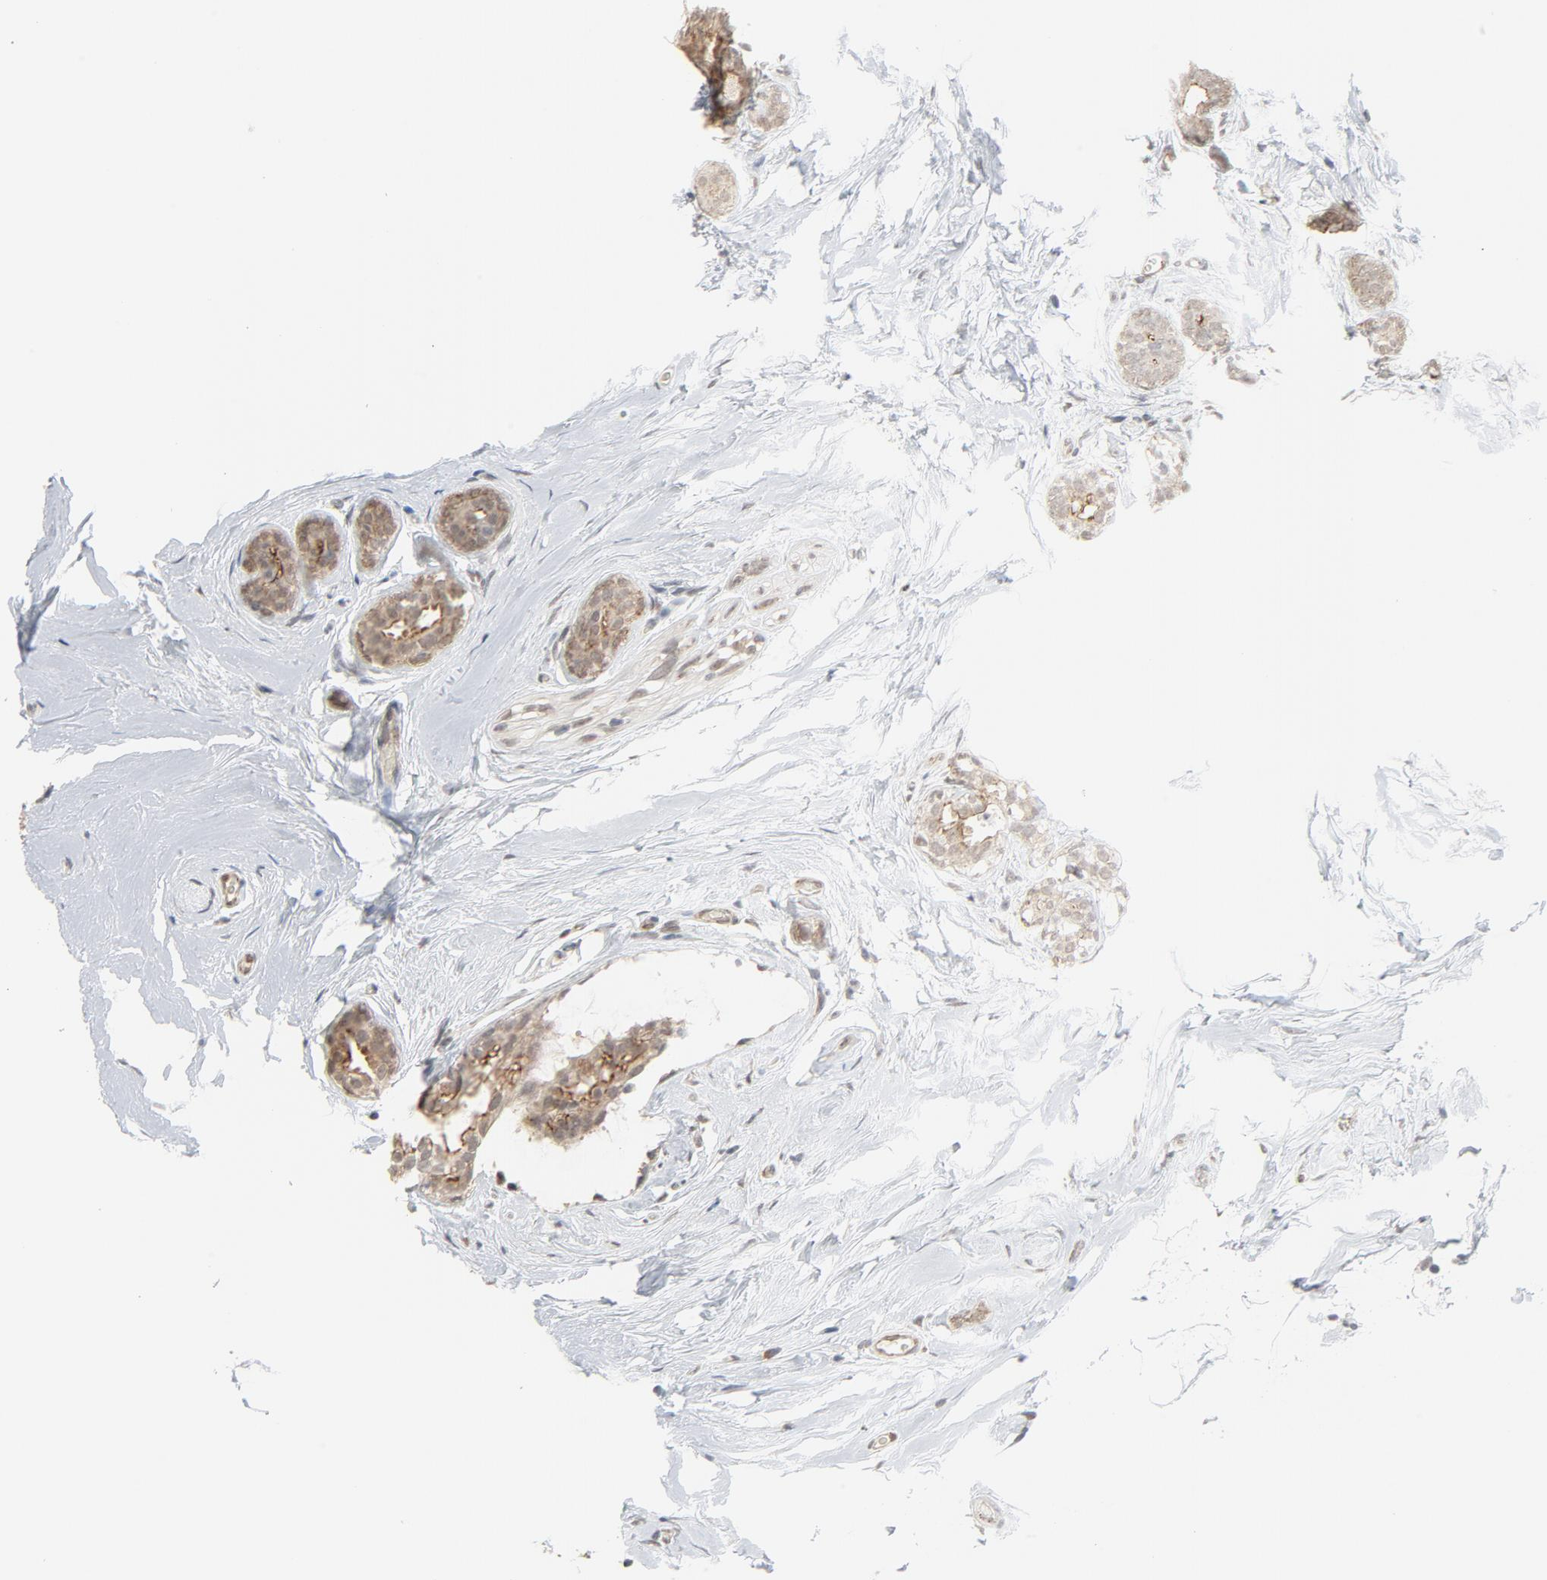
{"staining": {"intensity": "moderate", "quantity": ">75%", "location": "cytoplasmic/membranous"}, "tissue": "breast cancer", "cell_type": "Tumor cells", "image_type": "cancer", "snomed": [{"axis": "morphology", "description": "Lobular carcinoma"}, {"axis": "topography", "description": "Breast"}], "caption": "An IHC photomicrograph of neoplastic tissue is shown. Protein staining in brown highlights moderate cytoplasmic/membranous positivity in breast lobular carcinoma within tumor cells.", "gene": "ITPR3", "patient": {"sex": "female", "age": 60}}